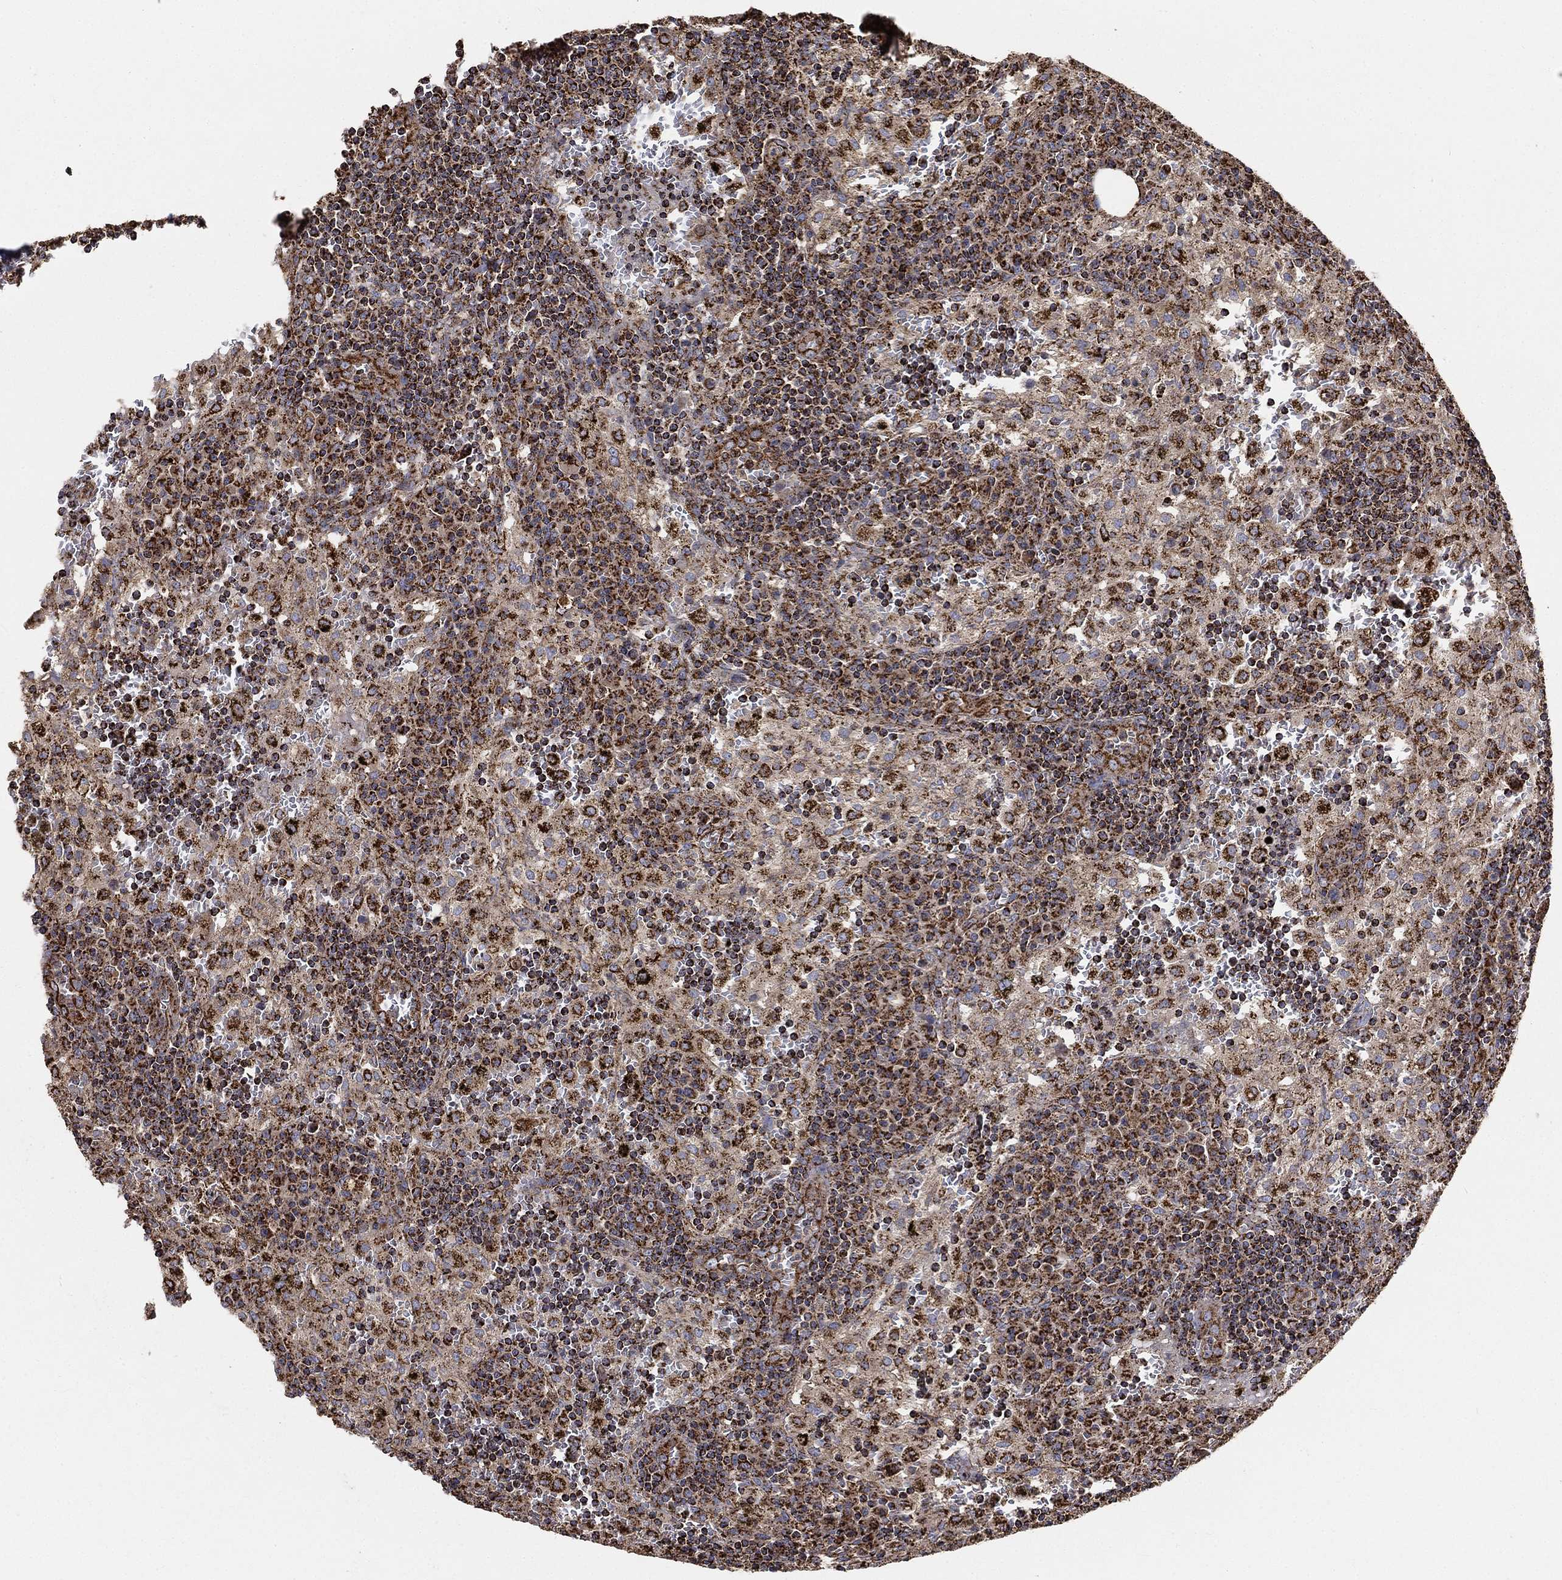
{"staining": {"intensity": "strong", "quantity": ">75%", "location": "cytoplasmic/membranous"}, "tissue": "lymph node", "cell_type": "Germinal center cells", "image_type": "normal", "snomed": [{"axis": "morphology", "description": "Normal tissue, NOS"}, {"axis": "topography", "description": "Lymph node"}], "caption": "DAB immunohistochemical staining of benign human lymph node exhibits strong cytoplasmic/membranous protein expression in about >75% of germinal center cells.", "gene": "SLC38A7", "patient": {"sex": "male", "age": 62}}